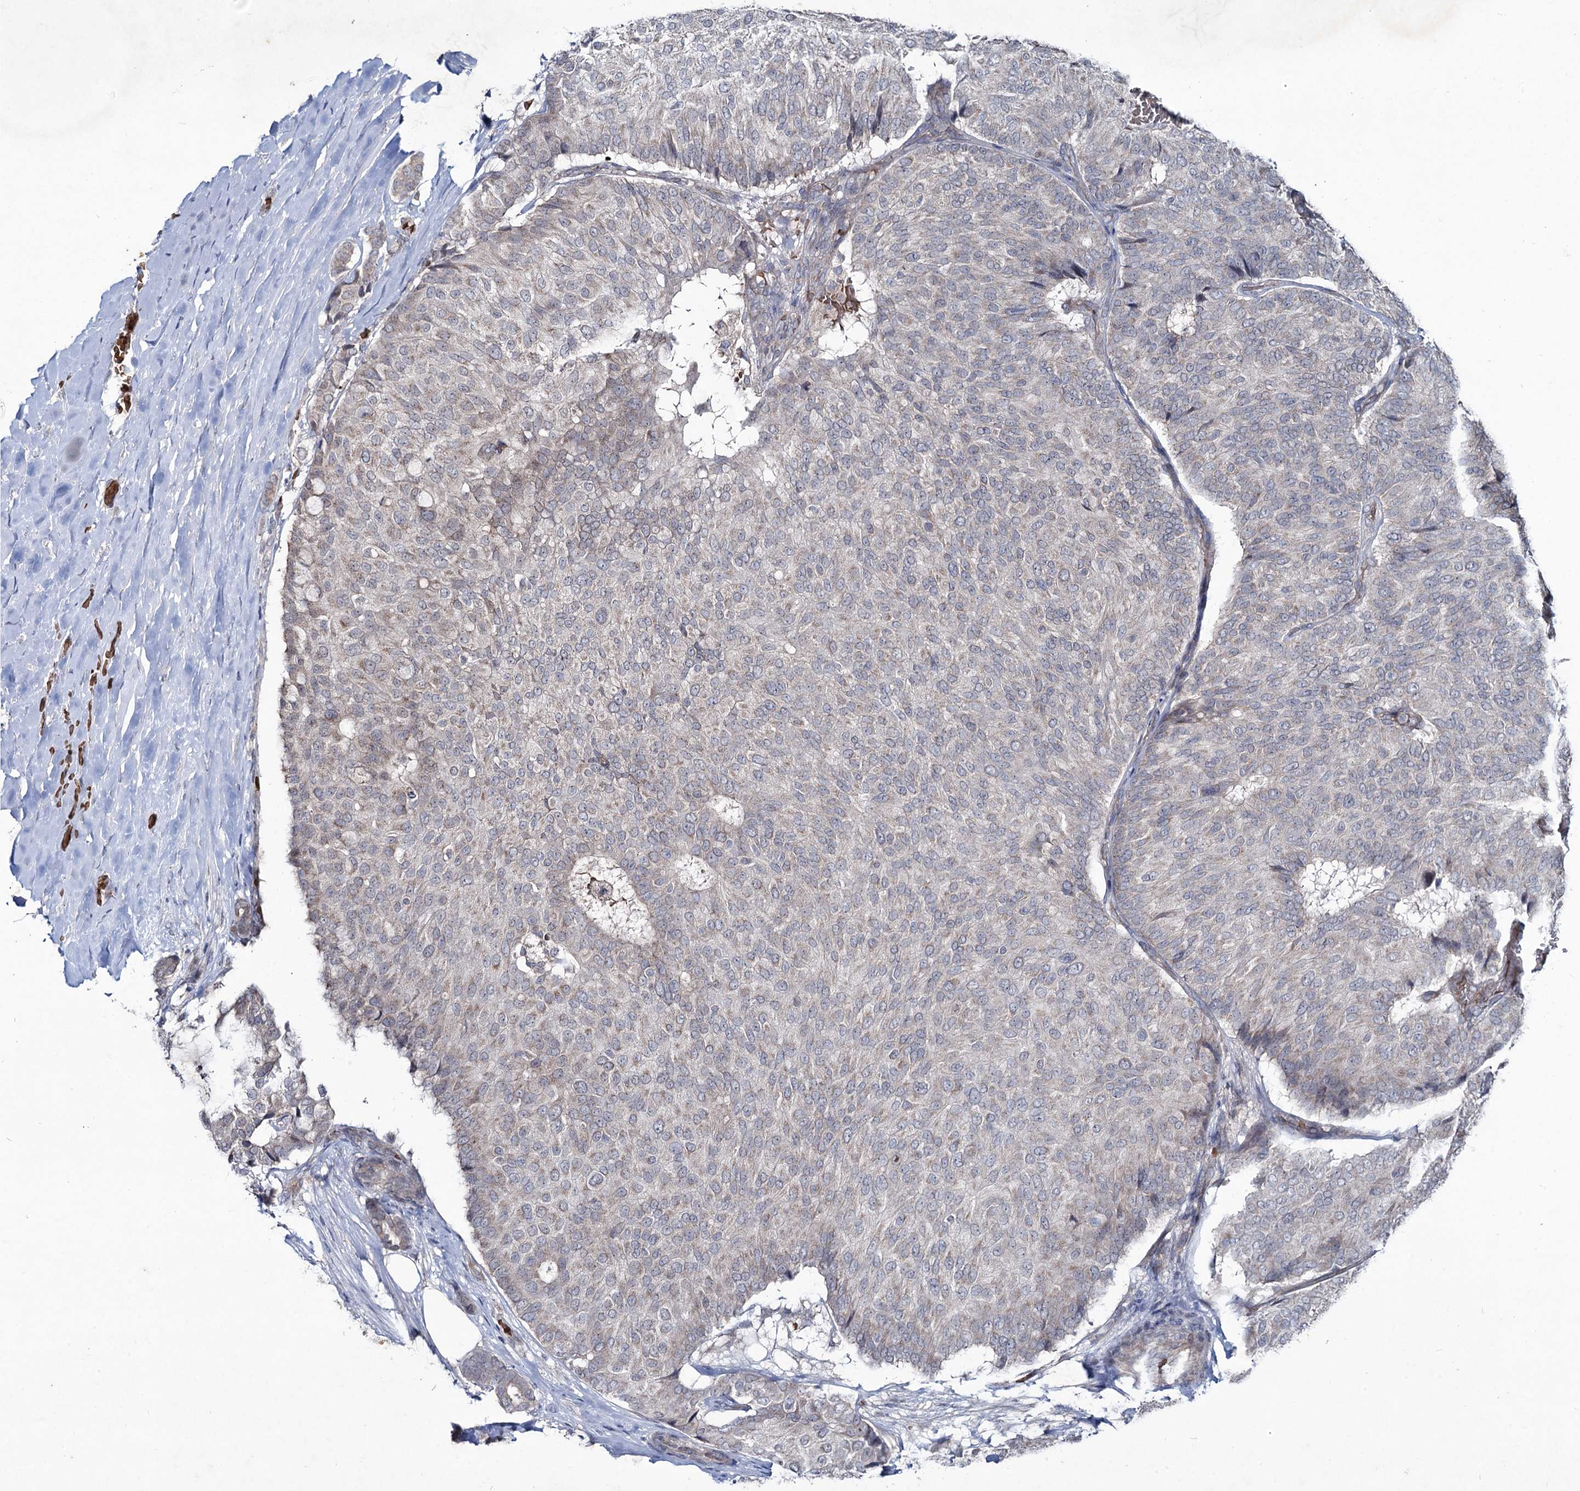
{"staining": {"intensity": "weak", "quantity": "<25%", "location": "cytoplasmic/membranous"}, "tissue": "breast cancer", "cell_type": "Tumor cells", "image_type": "cancer", "snomed": [{"axis": "morphology", "description": "Duct carcinoma"}, {"axis": "topography", "description": "Breast"}], "caption": "Image shows no protein staining in tumor cells of breast cancer tissue.", "gene": "RNF6", "patient": {"sex": "female", "age": 75}}